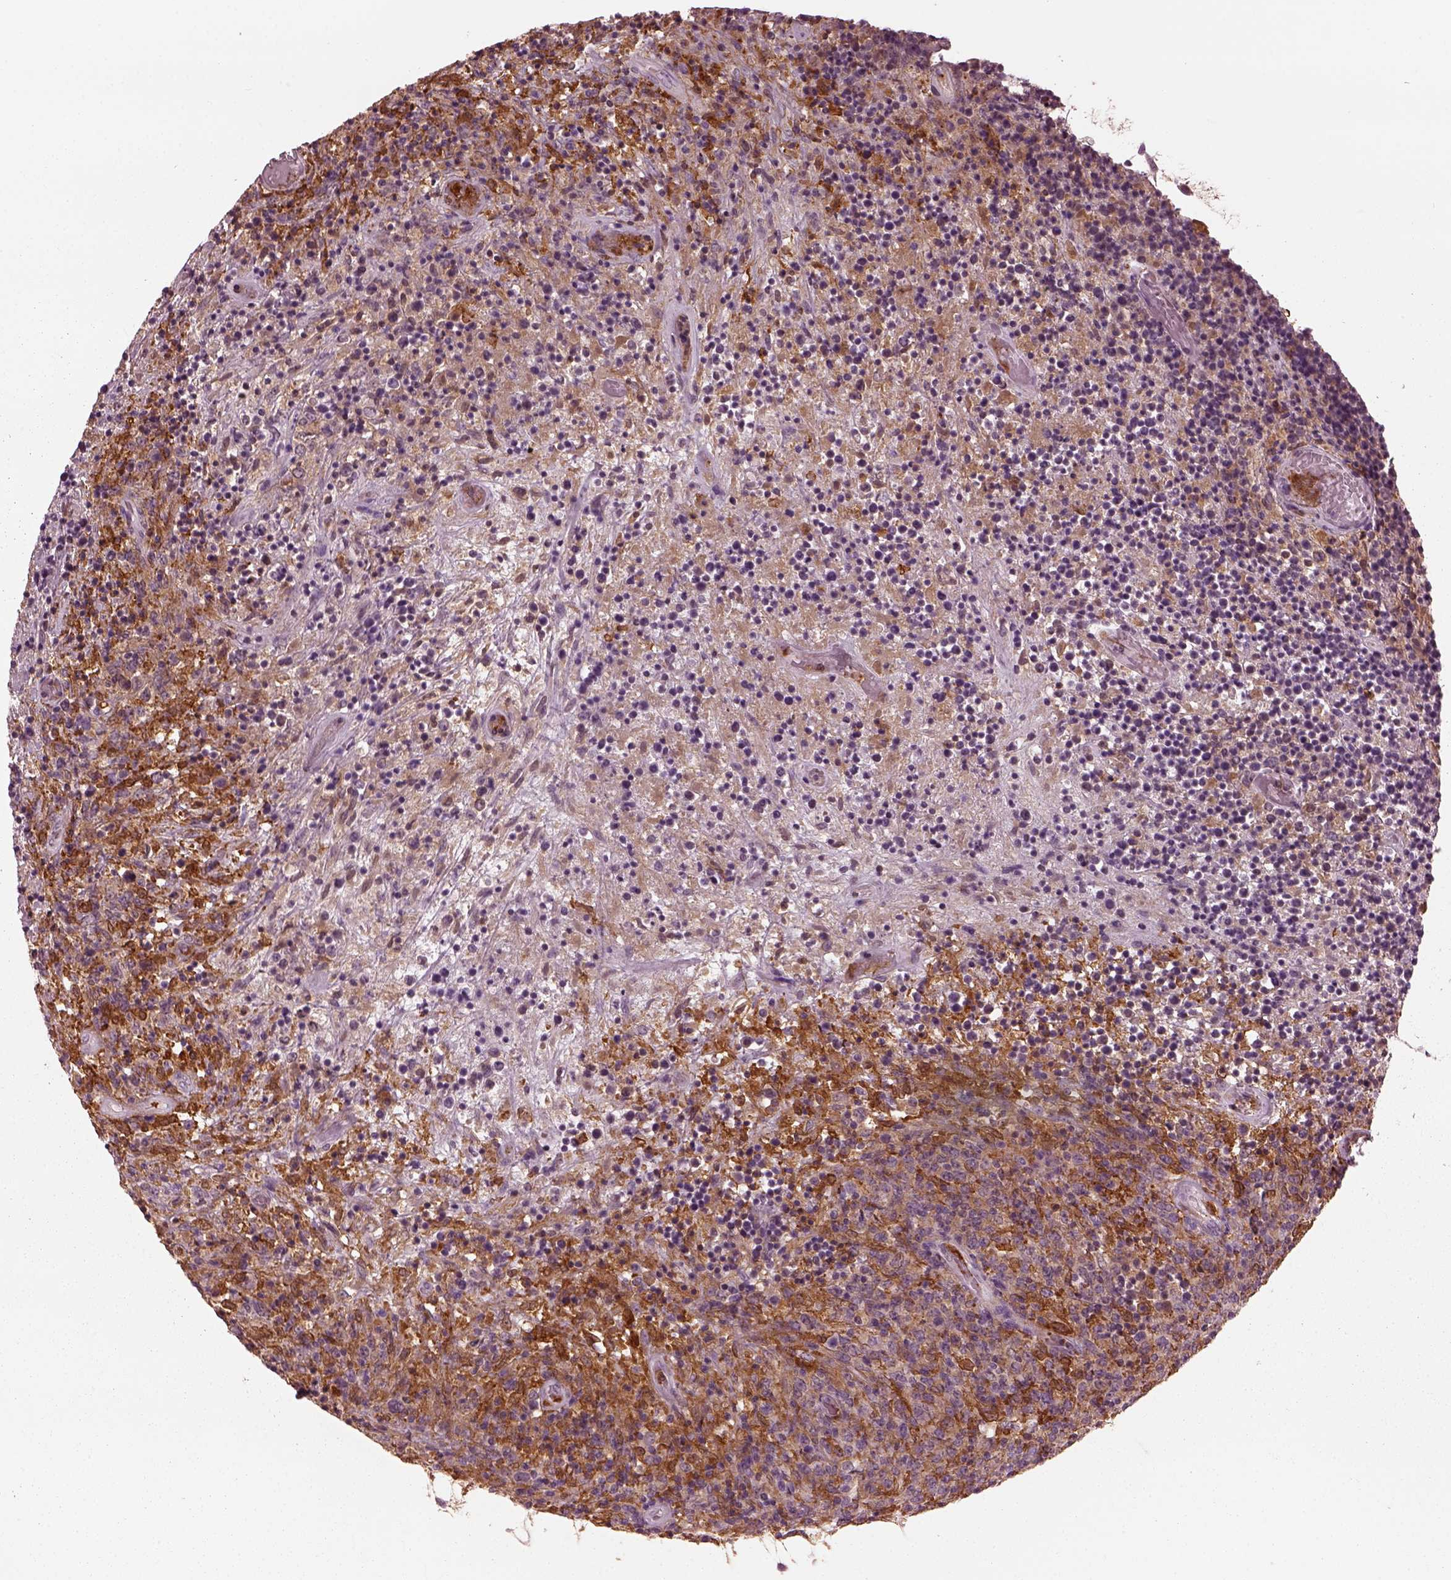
{"staining": {"intensity": "moderate", "quantity": "<25%", "location": "cytoplasmic/membranous"}, "tissue": "lymphoma", "cell_type": "Tumor cells", "image_type": "cancer", "snomed": [{"axis": "morphology", "description": "Malignant lymphoma, non-Hodgkin's type, High grade"}, {"axis": "topography", "description": "Lung"}], "caption": "Immunohistochemistry (IHC) image of human malignant lymphoma, non-Hodgkin's type (high-grade) stained for a protein (brown), which displays low levels of moderate cytoplasmic/membranous positivity in about <25% of tumor cells.", "gene": "PSTPIP2", "patient": {"sex": "male", "age": 79}}